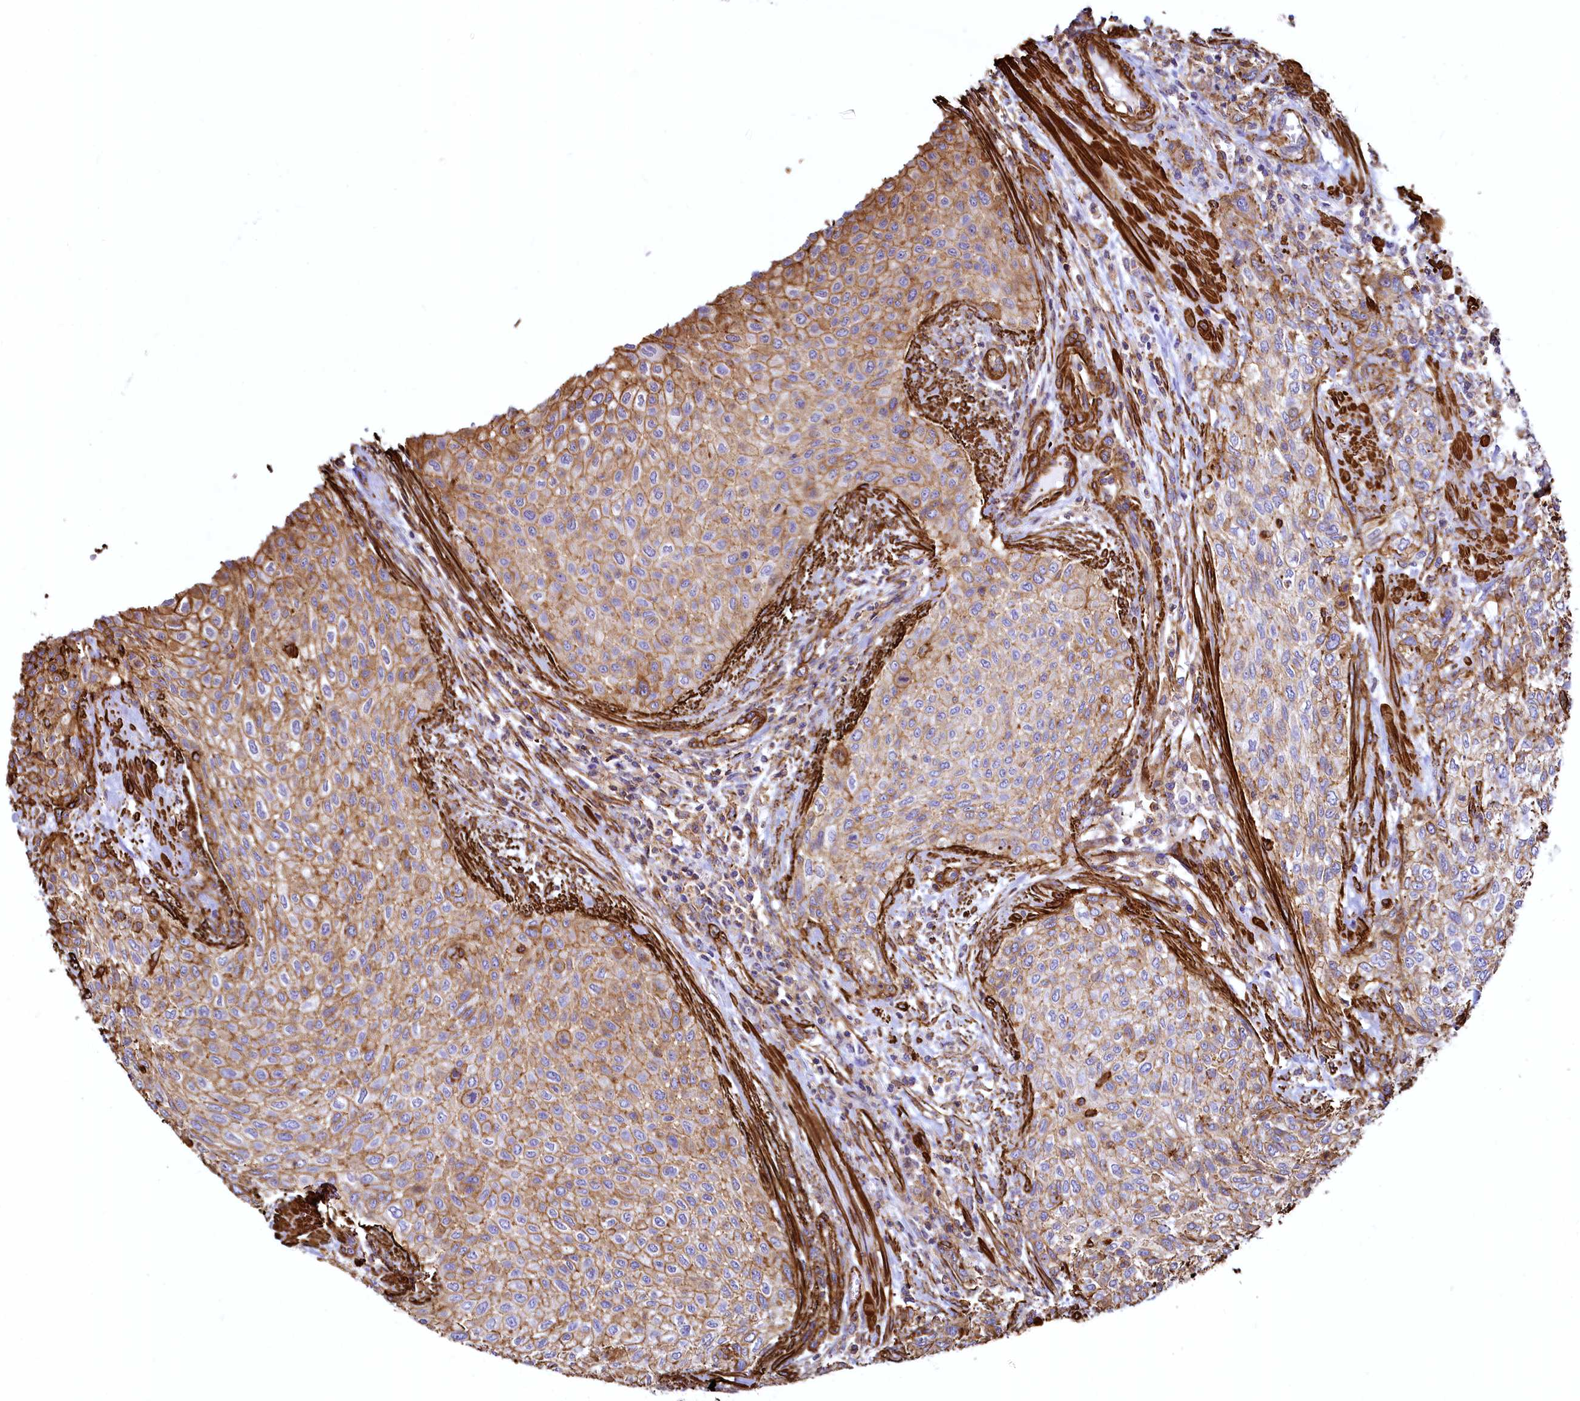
{"staining": {"intensity": "moderate", "quantity": ">75%", "location": "cytoplasmic/membranous"}, "tissue": "urothelial cancer", "cell_type": "Tumor cells", "image_type": "cancer", "snomed": [{"axis": "morphology", "description": "Normal tissue, NOS"}, {"axis": "morphology", "description": "Urothelial carcinoma, NOS"}, {"axis": "topography", "description": "Urinary bladder"}, {"axis": "topography", "description": "Peripheral nerve tissue"}], "caption": "Human transitional cell carcinoma stained with a brown dye demonstrates moderate cytoplasmic/membranous positive positivity in approximately >75% of tumor cells.", "gene": "THBS1", "patient": {"sex": "male", "age": 35}}